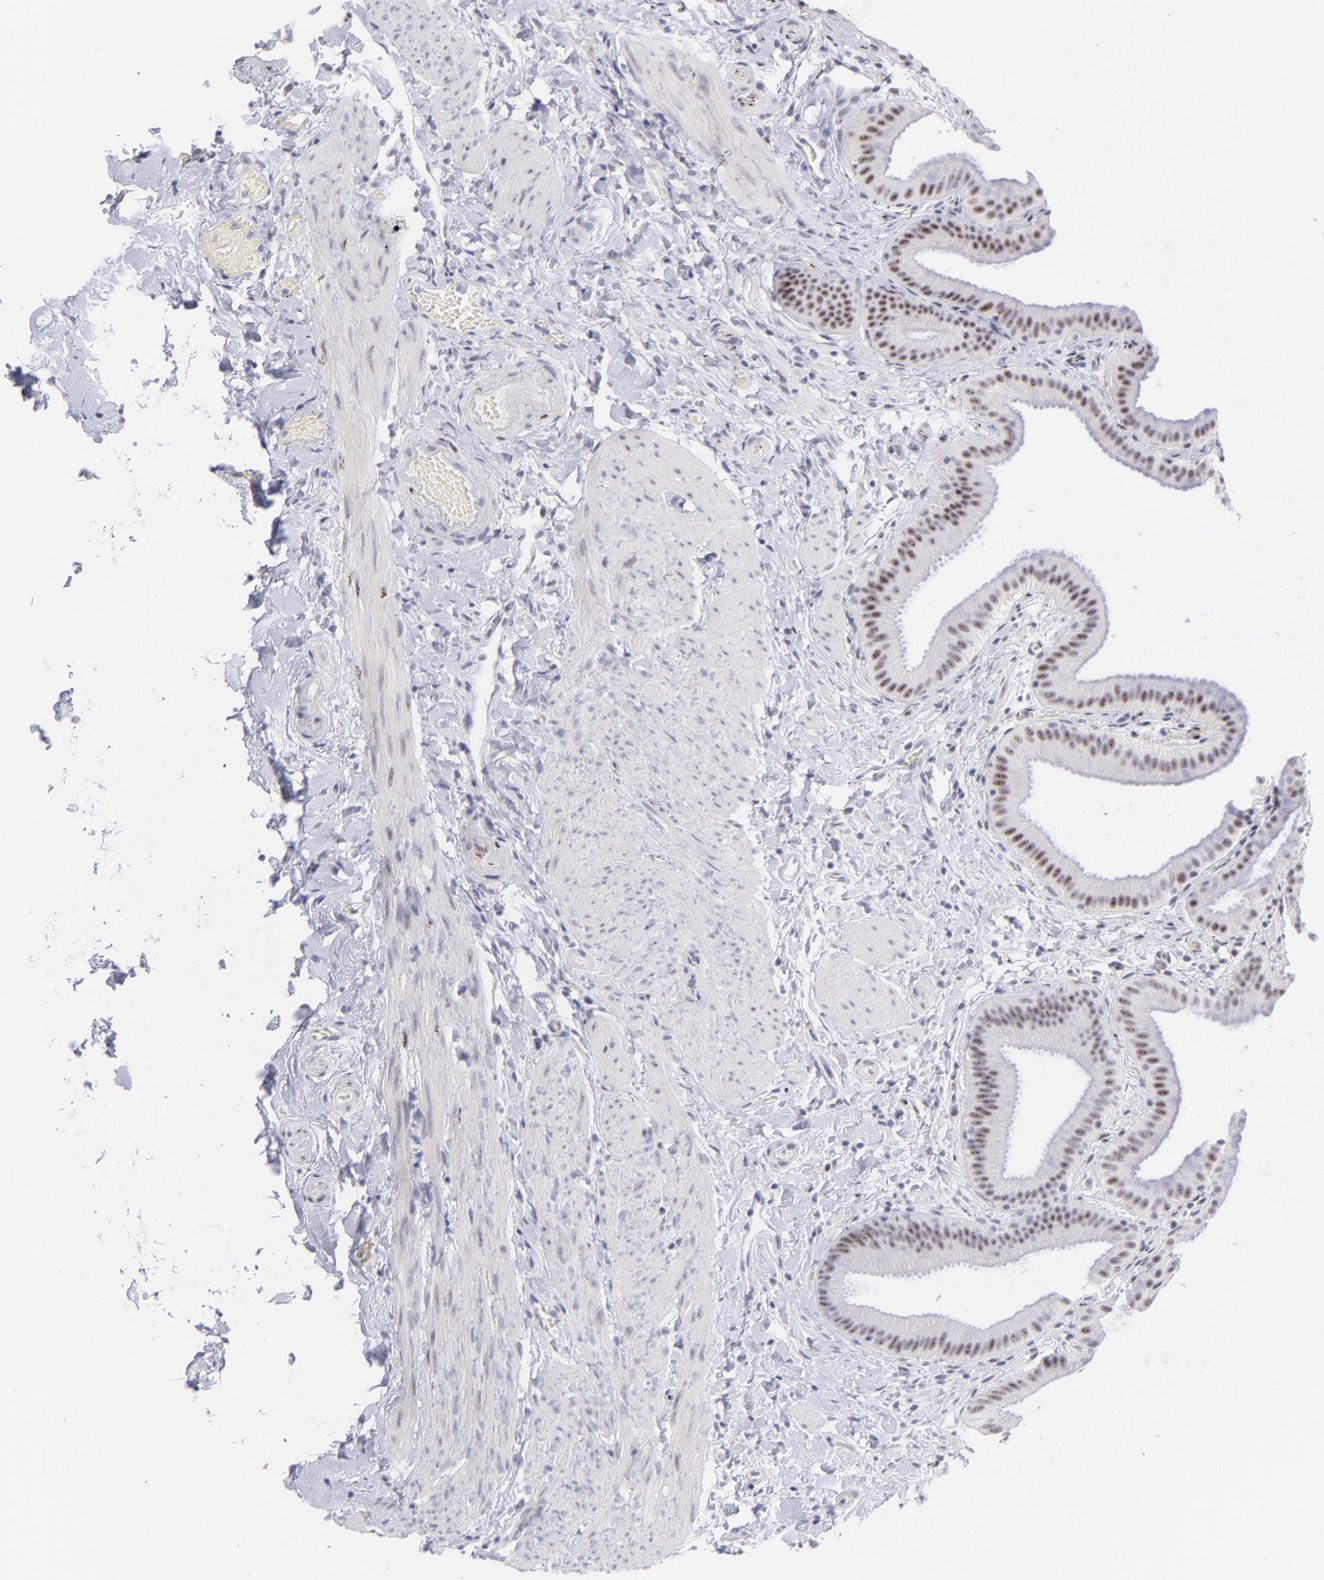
{"staining": {"intensity": "strong", "quantity": ">75%", "location": "nuclear"}, "tissue": "gallbladder", "cell_type": "Glandular cells", "image_type": "normal", "snomed": [{"axis": "morphology", "description": "Normal tissue, NOS"}, {"axis": "topography", "description": "Gallbladder"}], "caption": "Immunohistochemistry (IHC) (DAB (3,3'-diaminobenzidine)) staining of benign human gallbladder shows strong nuclear protein expression in approximately >75% of glandular cells.", "gene": "CDC25C", "patient": {"sex": "female", "age": 63}}